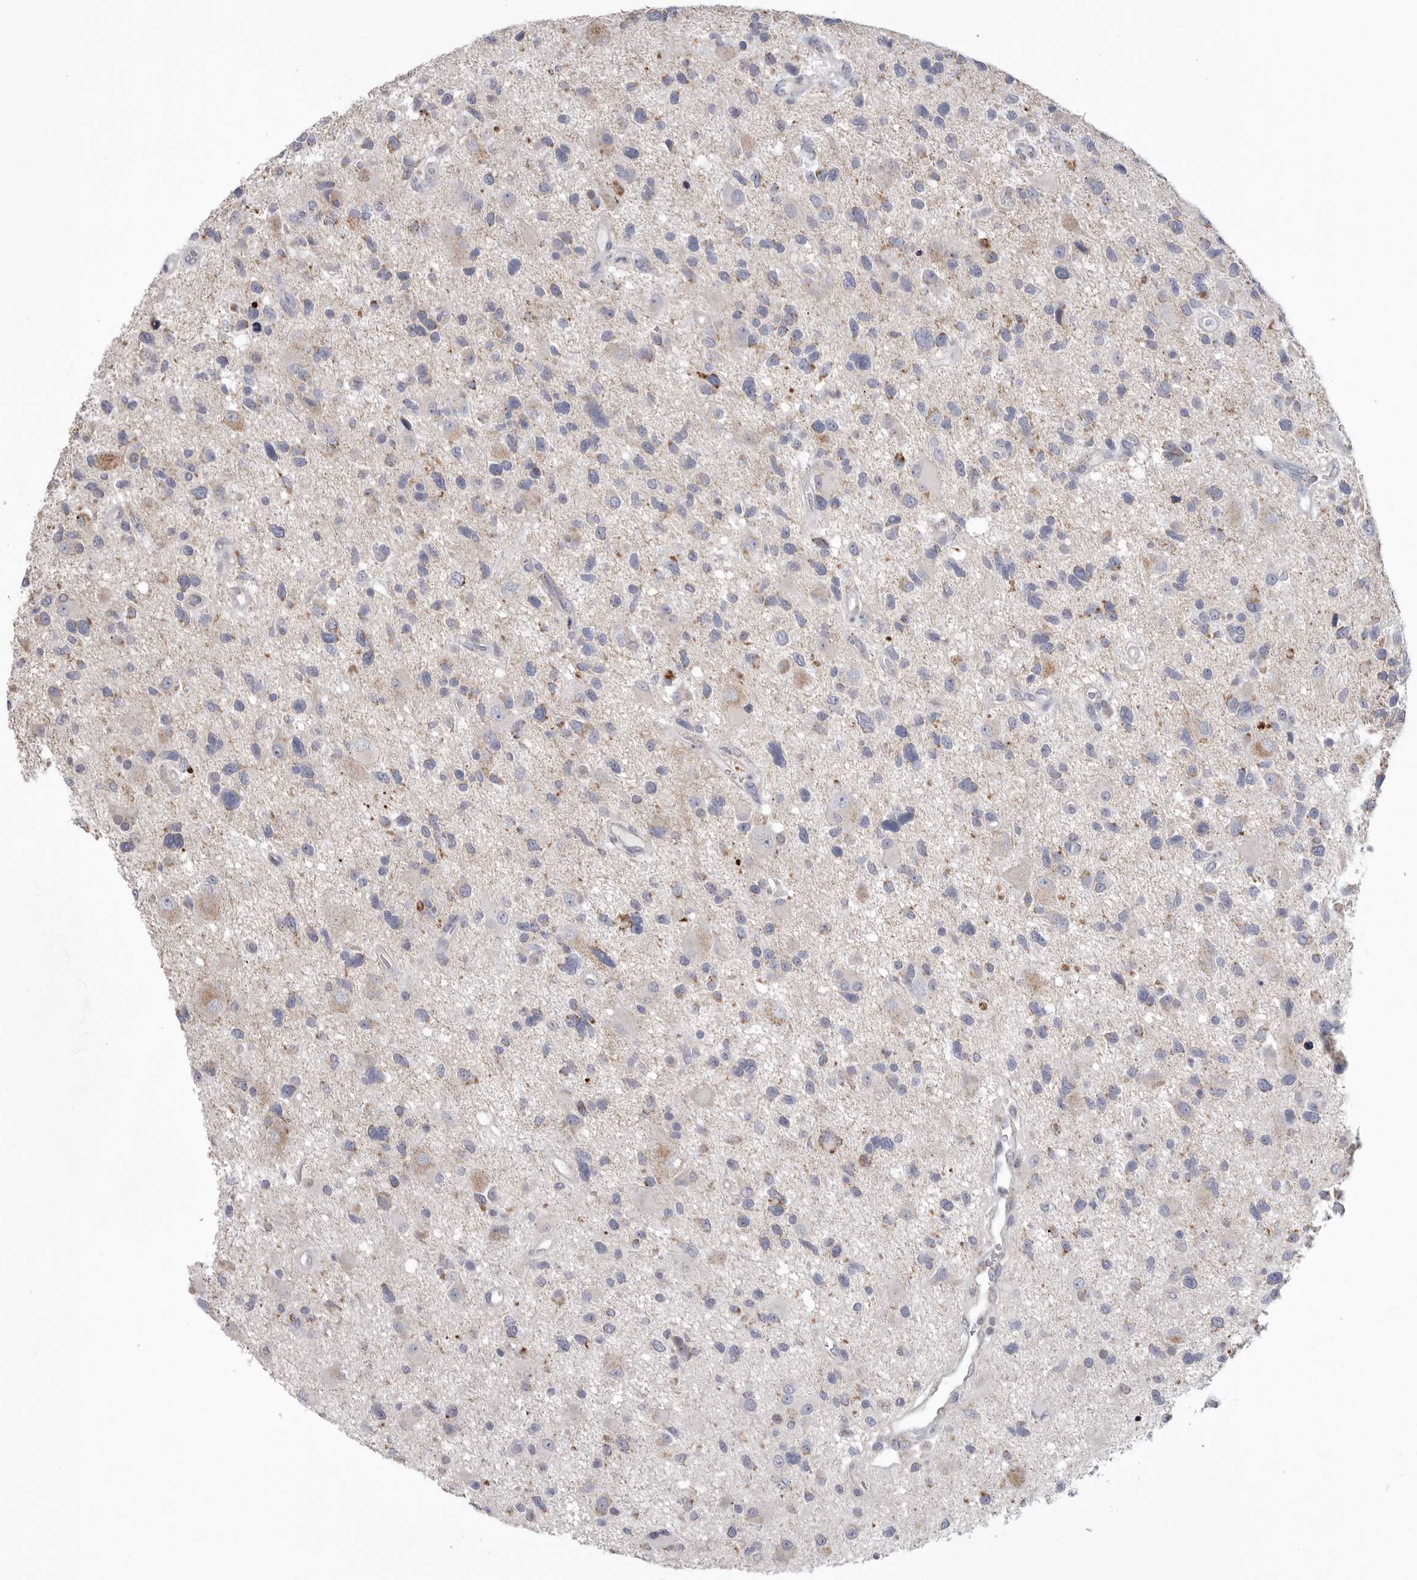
{"staining": {"intensity": "weak", "quantity": "<25%", "location": "cytoplasmic/membranous"}, "tissue": "glioma", "cell_type": "Tumor cells", "image_type": "cancer", "snomed": [{"axis": "morphology", "description": "Glioma, malignant, High grade"}, {"axis": "topography", "description": "Brain"}], "caption": "The photomicrograph demonstrates no staining of tumor cells in glioma. (Stains: DAB (3,3'-diaminobenzidine) IHC with hematoxylin counter stain, Microscopy: brightfield microscopy at high magnification).", "gene": "VDAC3", "patient": {"sex": "male", "age": 33}}